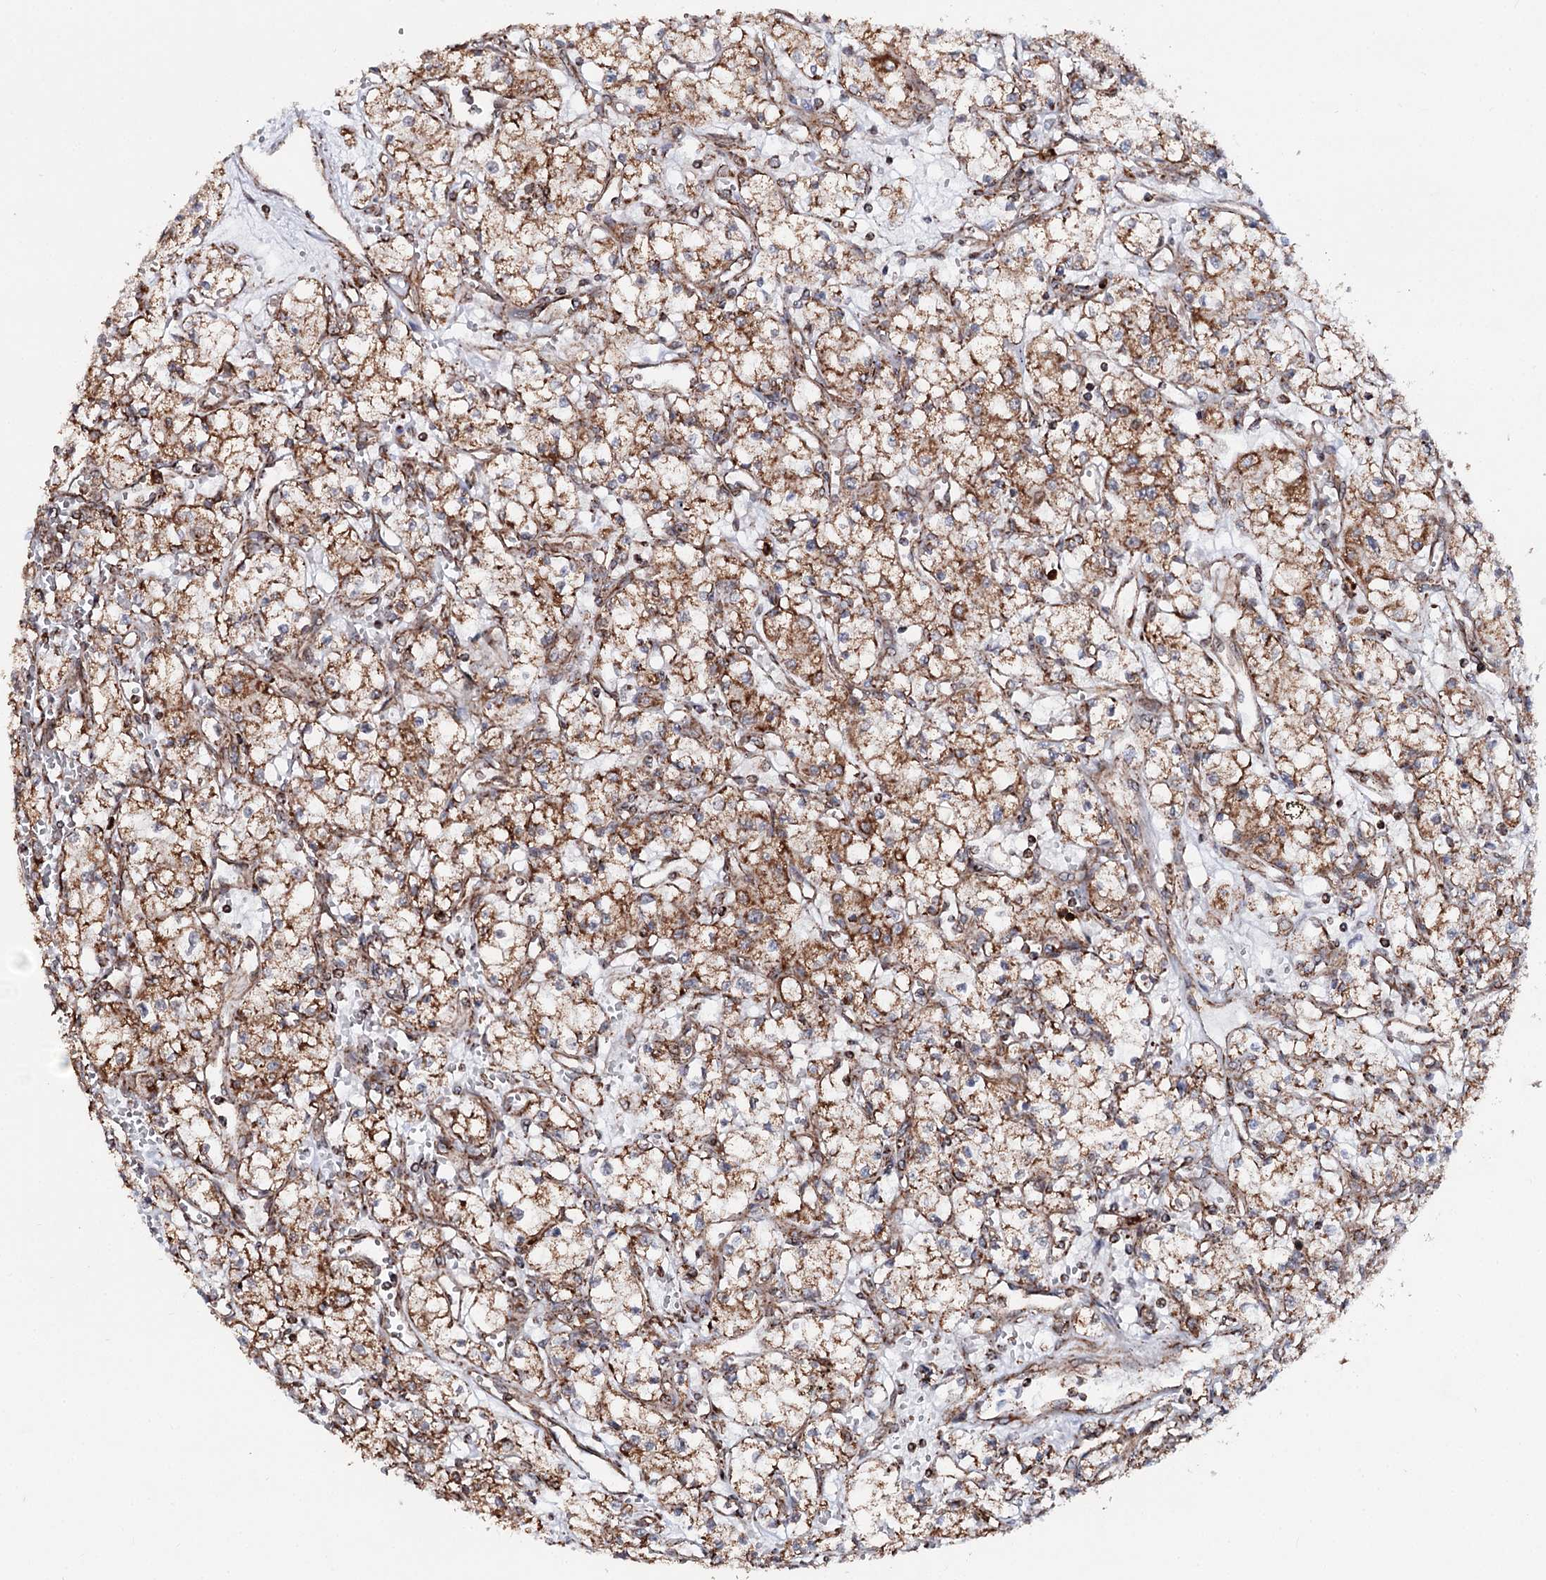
{"staining": {"intensity": "moderate", "quantity": ">75%", "location": "cytoplasmic/membranous"}, "tissue": "renal cancer", "cell_type": "Tumor cells", "image_type": "cancer", "snomed": [{"axis": "morphology", "description": "Adenocarcinoma, NOS"}, {"axis": "topography", "description": "Kidney"}], "caption": "Protein expression analysis of renal cancer (adenocarcinoma) demonstrates moderate cytoplasmic/membranous positivity in approximately >75% of tumor cells.", "gene": "FGFR1OP2", "patient": {"sex": "male", "age": 59}}